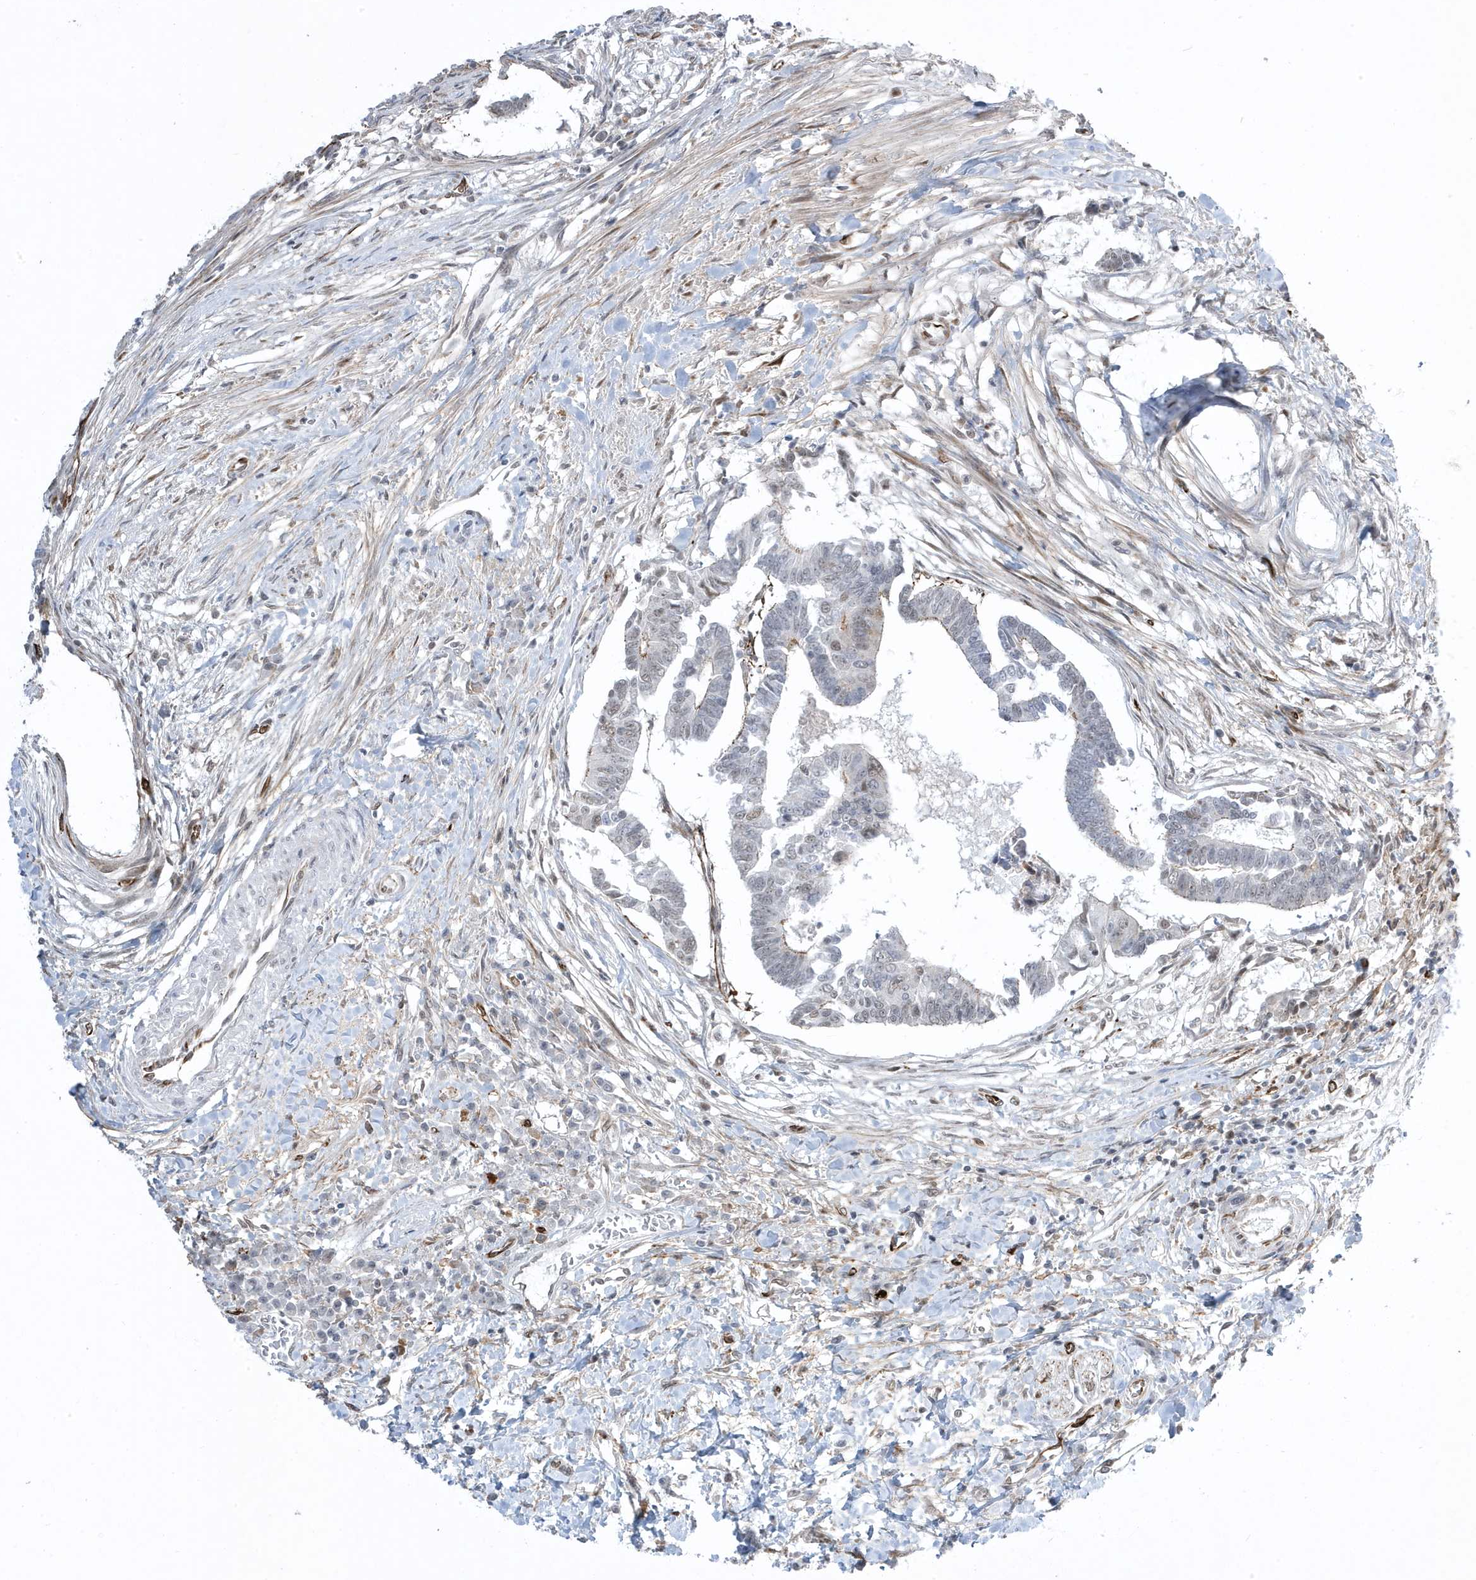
{"staining": {"intensity": "negative", "quantity": "none", "location": "none"}, "tissue": "colorectal cancer", "cell_type": "Tumor cells", "image_type": "cancer", "snomed": [{"axis": "morphology", "description": "Adenocarcinoma, NOS"}, {"axis": "topography", "description": "Rectum"}], "caption": "A histopathology image of adenocarcinoma (colorectal) stained for a protein demonstrates no brown staining in tumor cells.", "gene": "ADAMTSL3", "patient": {"sex": "female", "age": 65}}